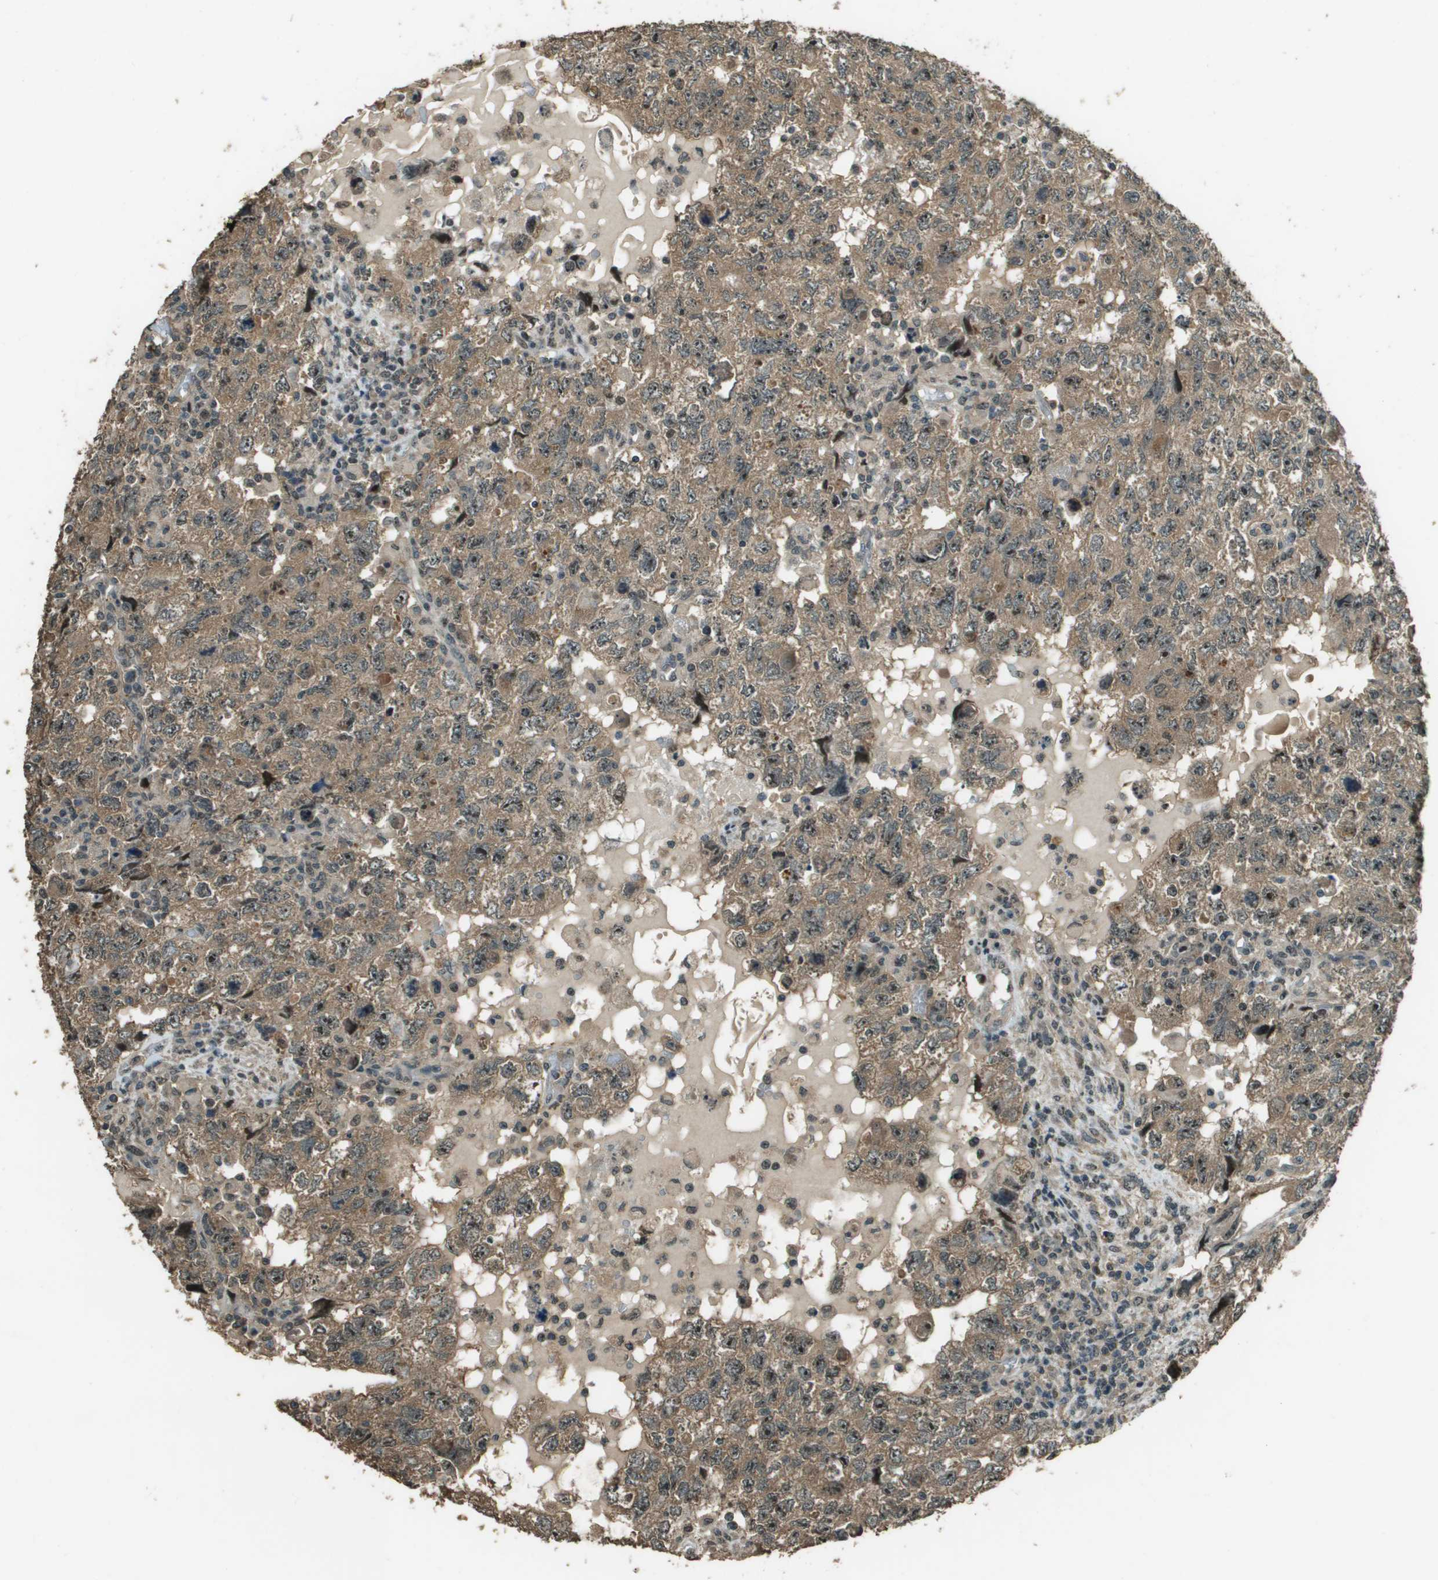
{"staining": {"intensity": "moderate", "quantity": ">75%", "location": "cytoplasmic/membranous"}, "tissue": "testis cancer", "cell_type": "Tumor cells", "image_type": "cancer", "snomed": [{"axis": "morphology", "description": "Seminoma, NOS"}, {"axis": "topography", "description": "Testis"}], "caption": "Human testis cancer (seminoma) stained with a protein marker reveals moderate staining in tumor cells.", "gene": "SDC3", "patient": {"sex": "male", "age": 22}}